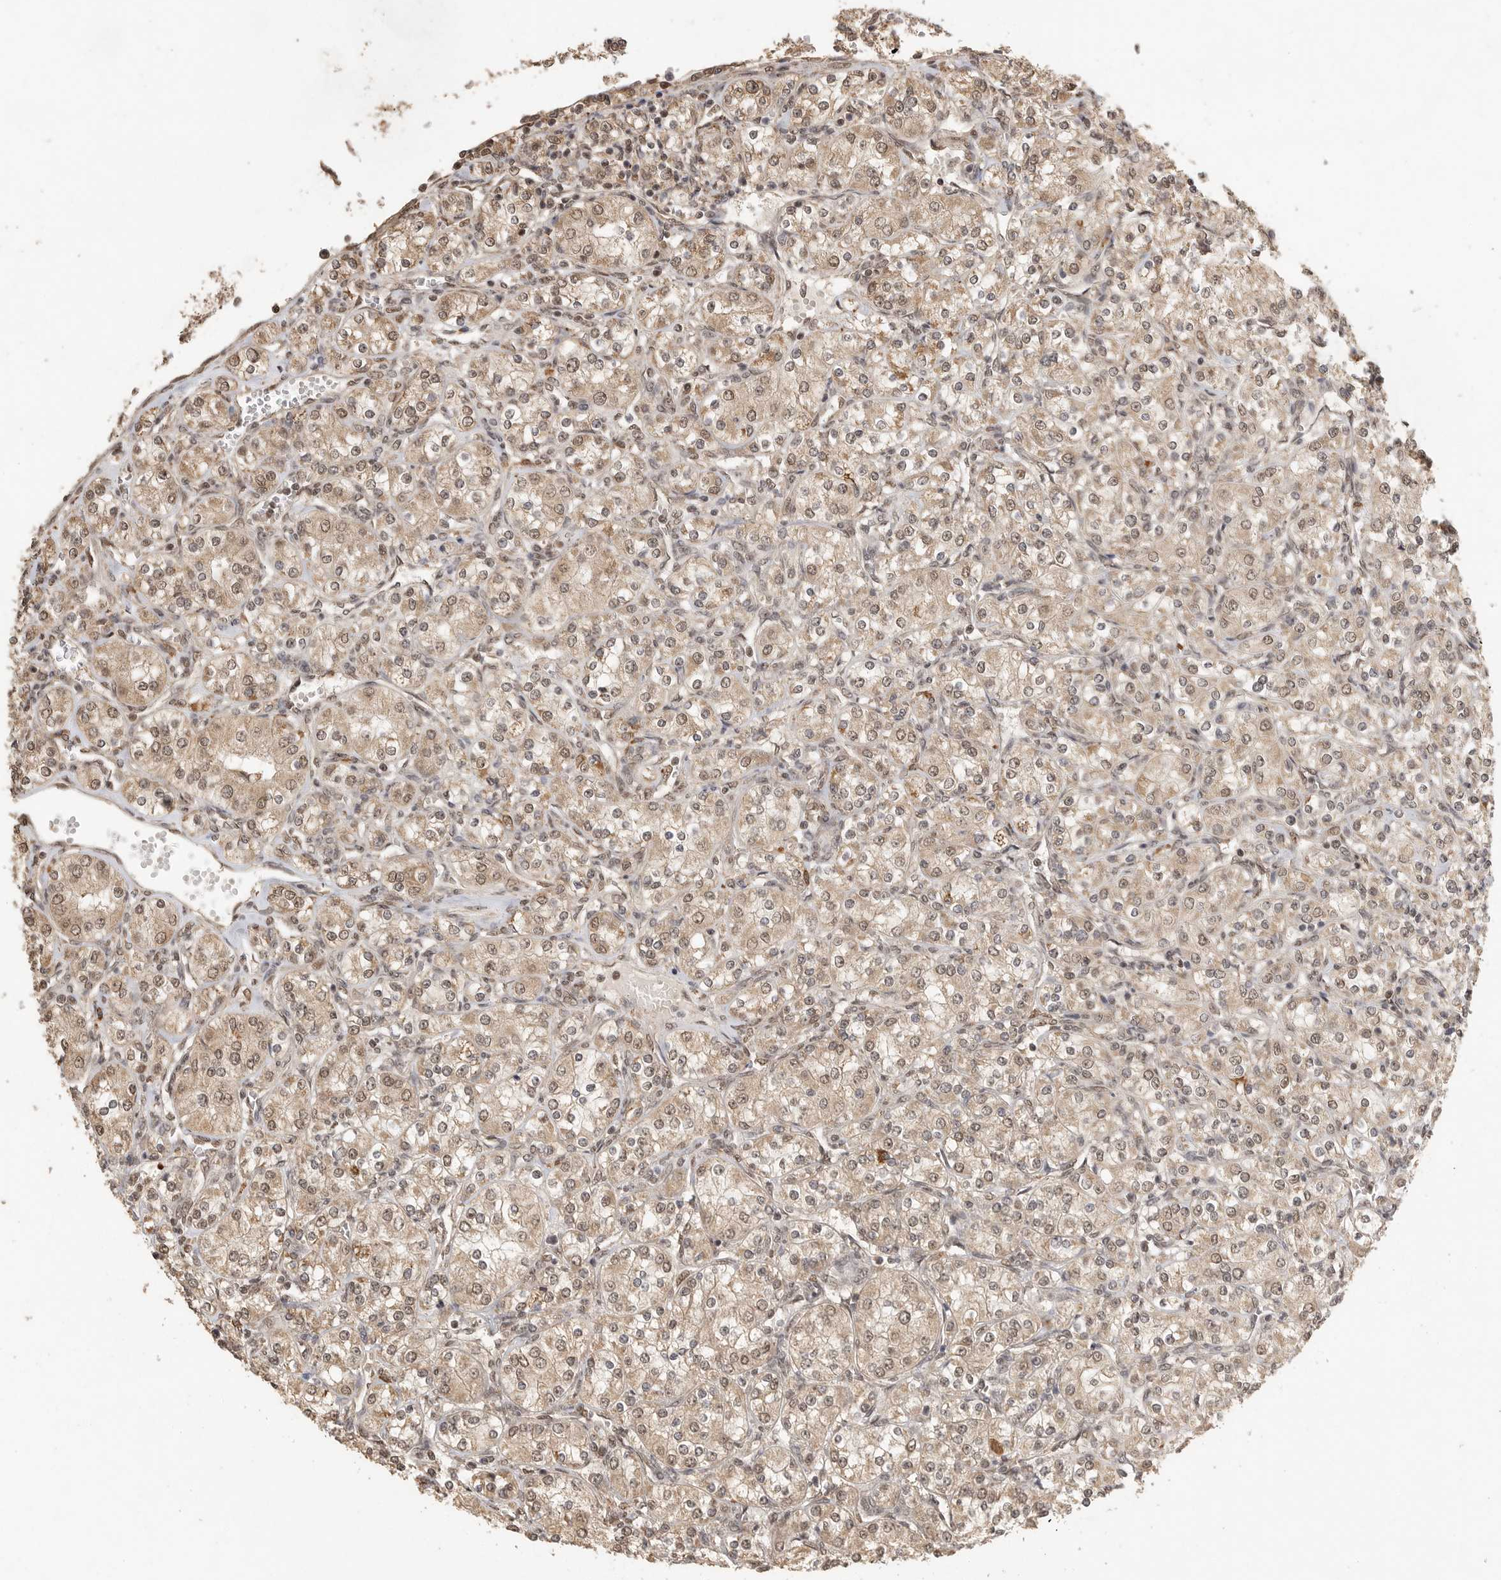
{"staining": {"intensity": "moderate", "quantity": ">75%", "location": "cytoplasmic/membranous,nuclear"}, "tissue": "renal cancer", "cell_type": "Tumor cells", "image_type": "cancer", "snomed": [{"axis": "morphology", "description": "Adenocarcinoma, NOS"}, {"axis": "topography", "description": "Kidney"}], "caption": "Approximately >75% of tumor cells in renal adenocarcinoma display moderate cytoplasmic/membranous and nuclear protein staining as visualized by brown immunohistochemical staining.", "gene": "DFFA", "patient": {"sex": "male", "age": 77}}